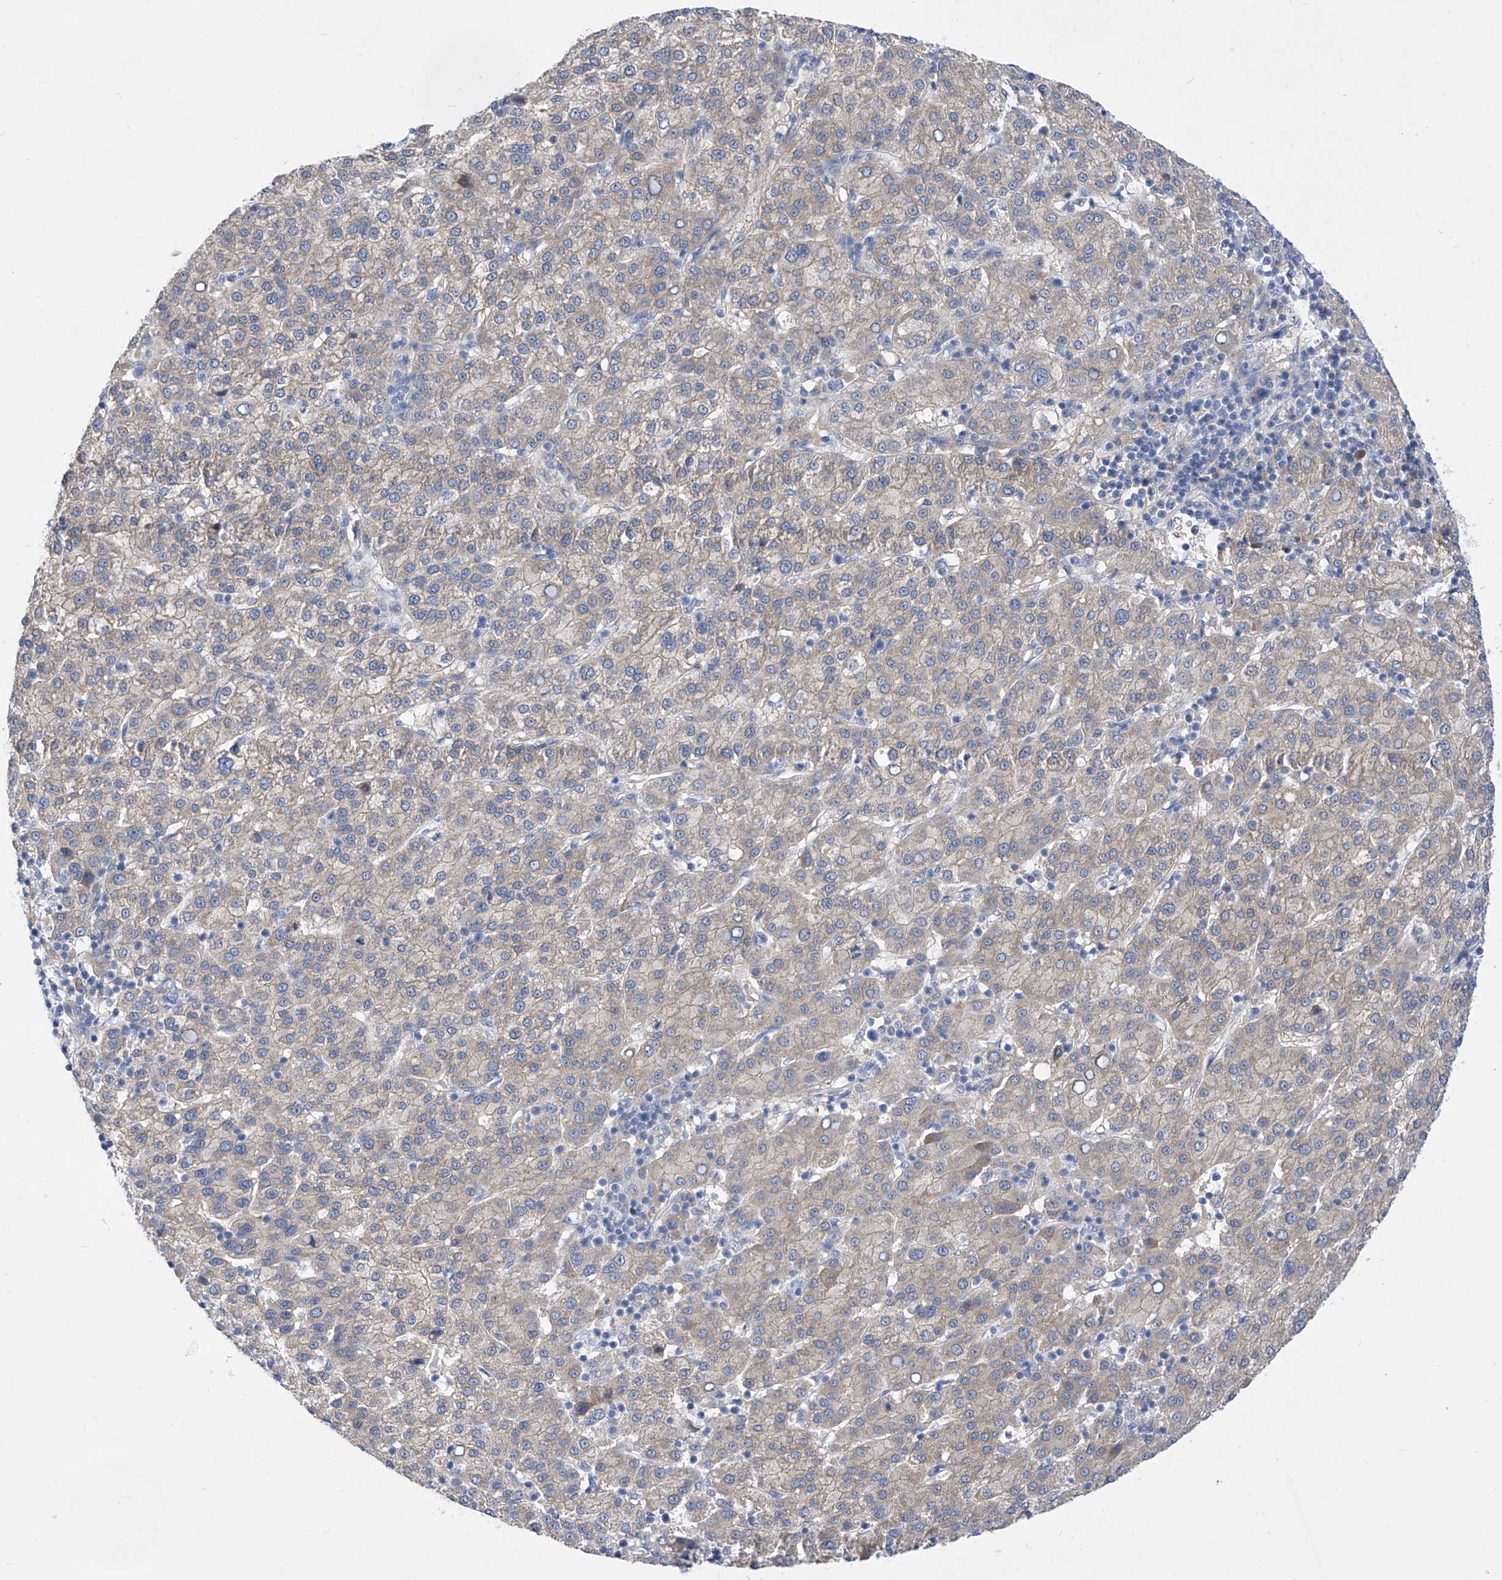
{"staining": {"intensity": "weak", "quantity": ">75%", "location": "cytoplasmic/membranous"}, "tissue": "liver cancer", "cell_type": "Tumor cells", "image_type": "cancer", "snomed": [{"axis": "morphology", "description": "Carcinoma, Hepatocellular, NOS"}, {"axis": "topography", "description": "Liver"}], "caption": "This is an image of immunohistochemistry staining of liver cancer (hepatocellular carcinoma), which shows weak staining in the cytoplasmic/membranous of tumor cells.", "gene": "SRBD1", "patient": {"sex": "female", "age": 58}}